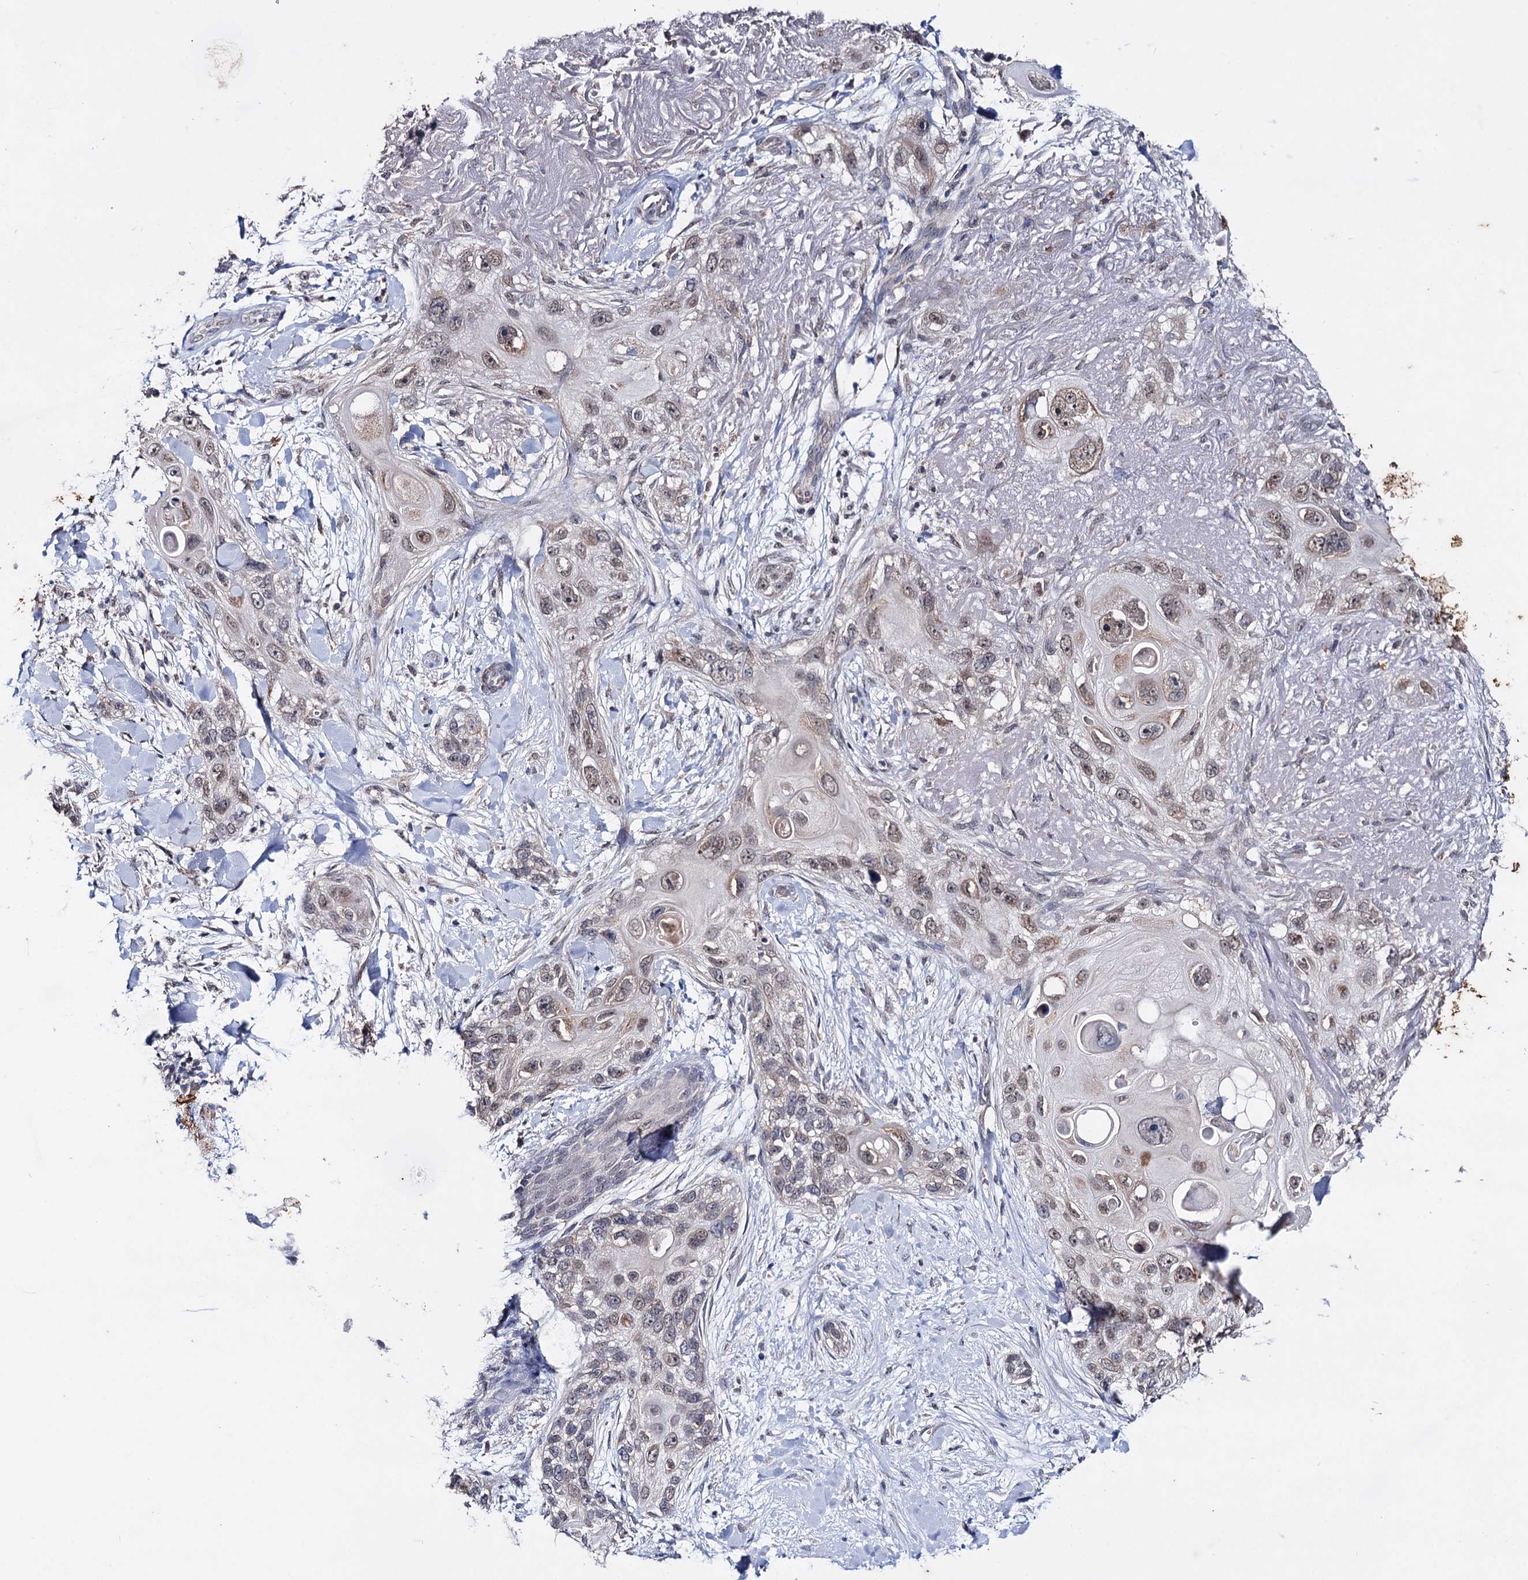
{"staining": {"intensity": "moderate", "quantity": ">75%", "location": "nuclear"}, "tissue": "skin cancer", "cell_type": "Tumor cells", "image_type": "cancer", "snomed": [{"axis": "morphology", "description": "Normal tissue, NOS"}, {"axis": "morphology", "description": "Squamous cell carcinoma, NOS"}, {"axis": "topography", "description": "Skin"}], "caption": "Approximately >75% of tumor cells in squamous cell carcinoma (skin) display moderate nuclear protein positivity as visualized by brown immunohistochemical staining.", "gene": "CLPB", "patient": {"sex": "male", "age": 72}}